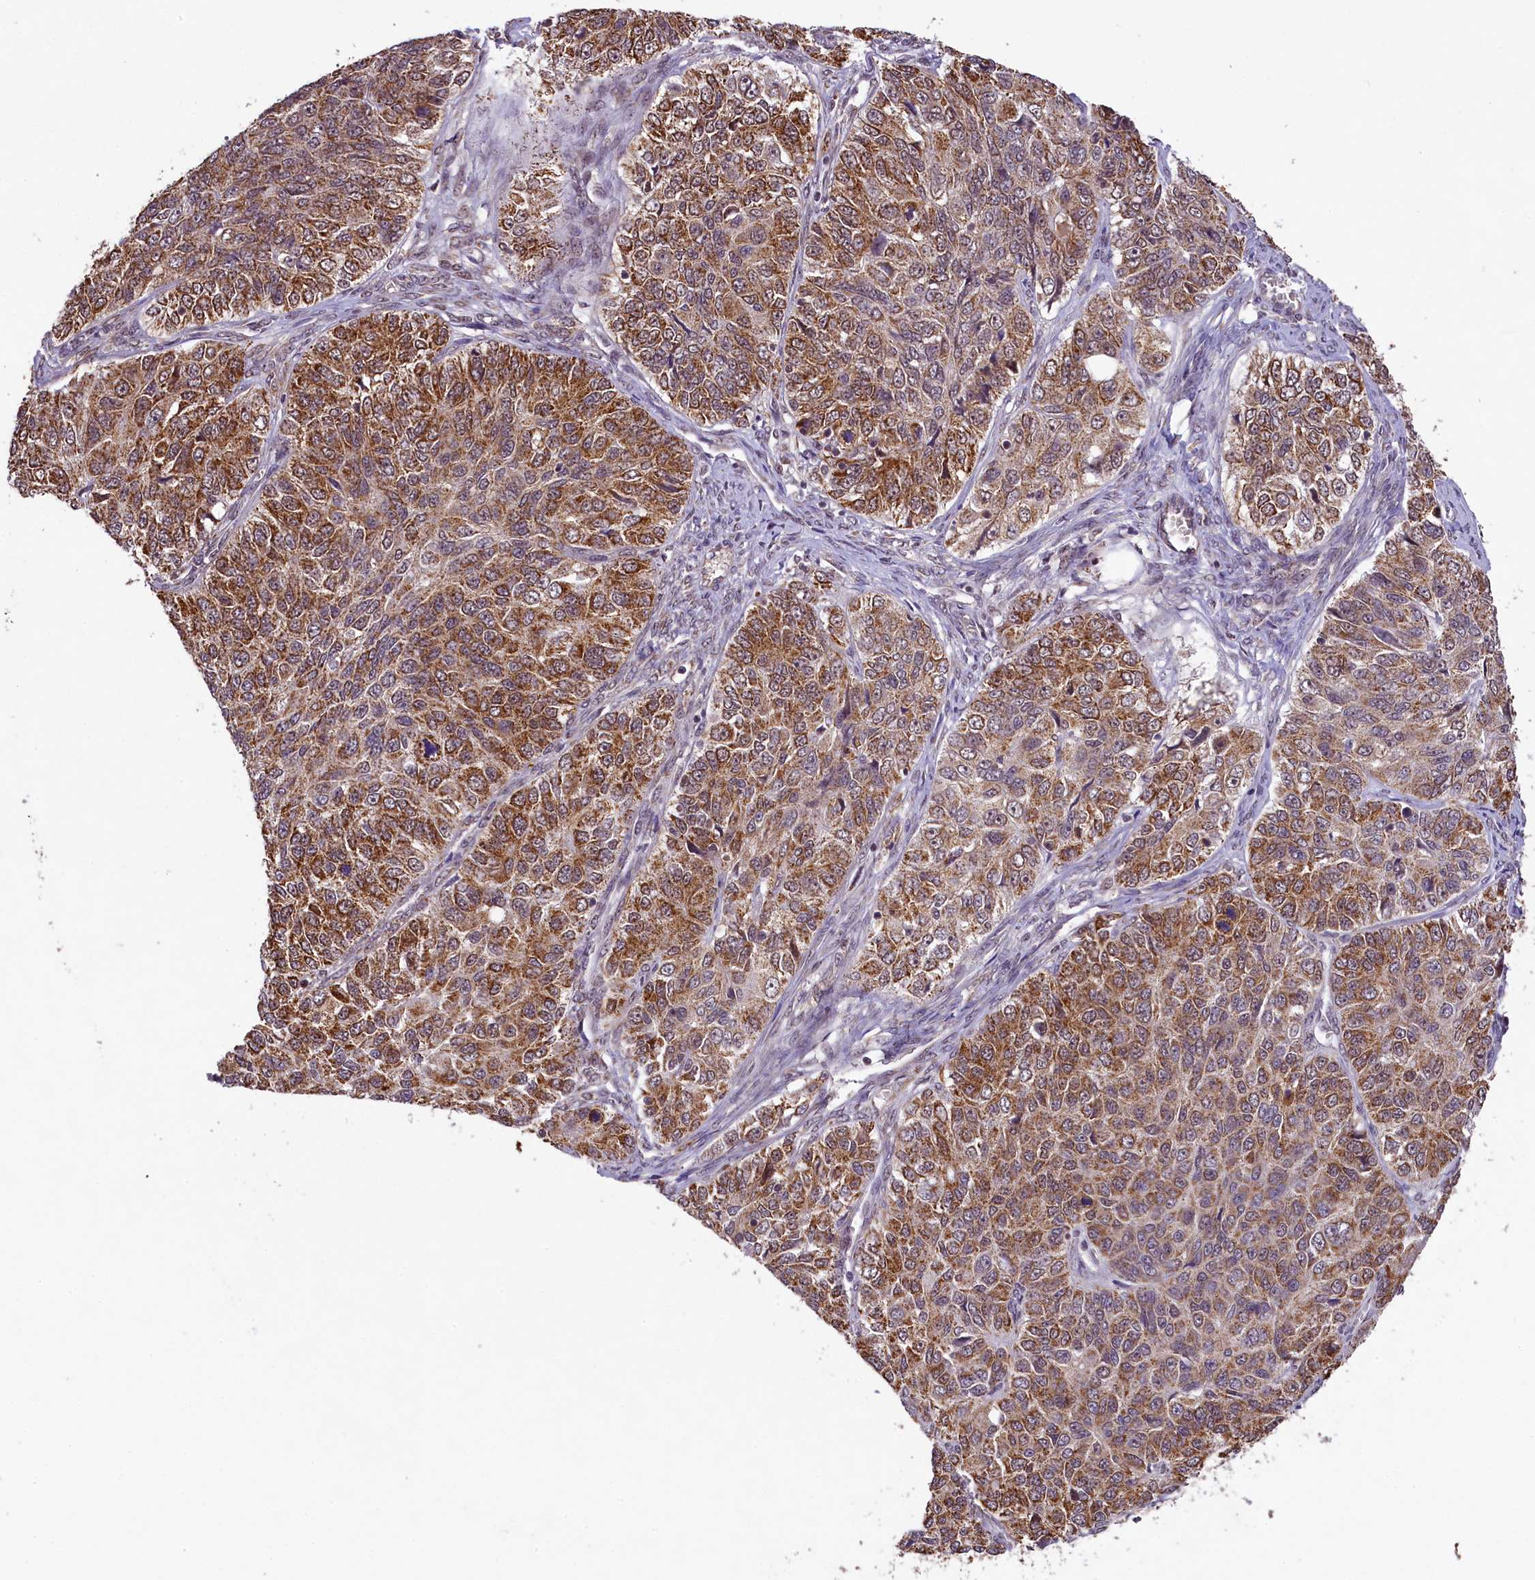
{"staining": {"intensity": "strong", "quantity": ">75%", "location": "cytoplasmic/membranous"}, "tissue": "ovarian cancer", "cell_type": "Tumor cells", "image_type": "cancer", "snomed": [{"axis": "morphology", "description": "Carcinoma, endometroid"}, {"axis": "topography", "description": "Ovary"}], "caption": "A high amount of strong cytoplasmic/membranous positivity is seen in about >75% of tumor cells in ovarian cancer tissue. Using DAB (3,3'-diaminobenzidine) (brown) and hematoxylin (blue) stains, captured at high magnification using brightfield microscopy.", "gene": "PAF1", "patient": {"sex": "female", "age": 51}}